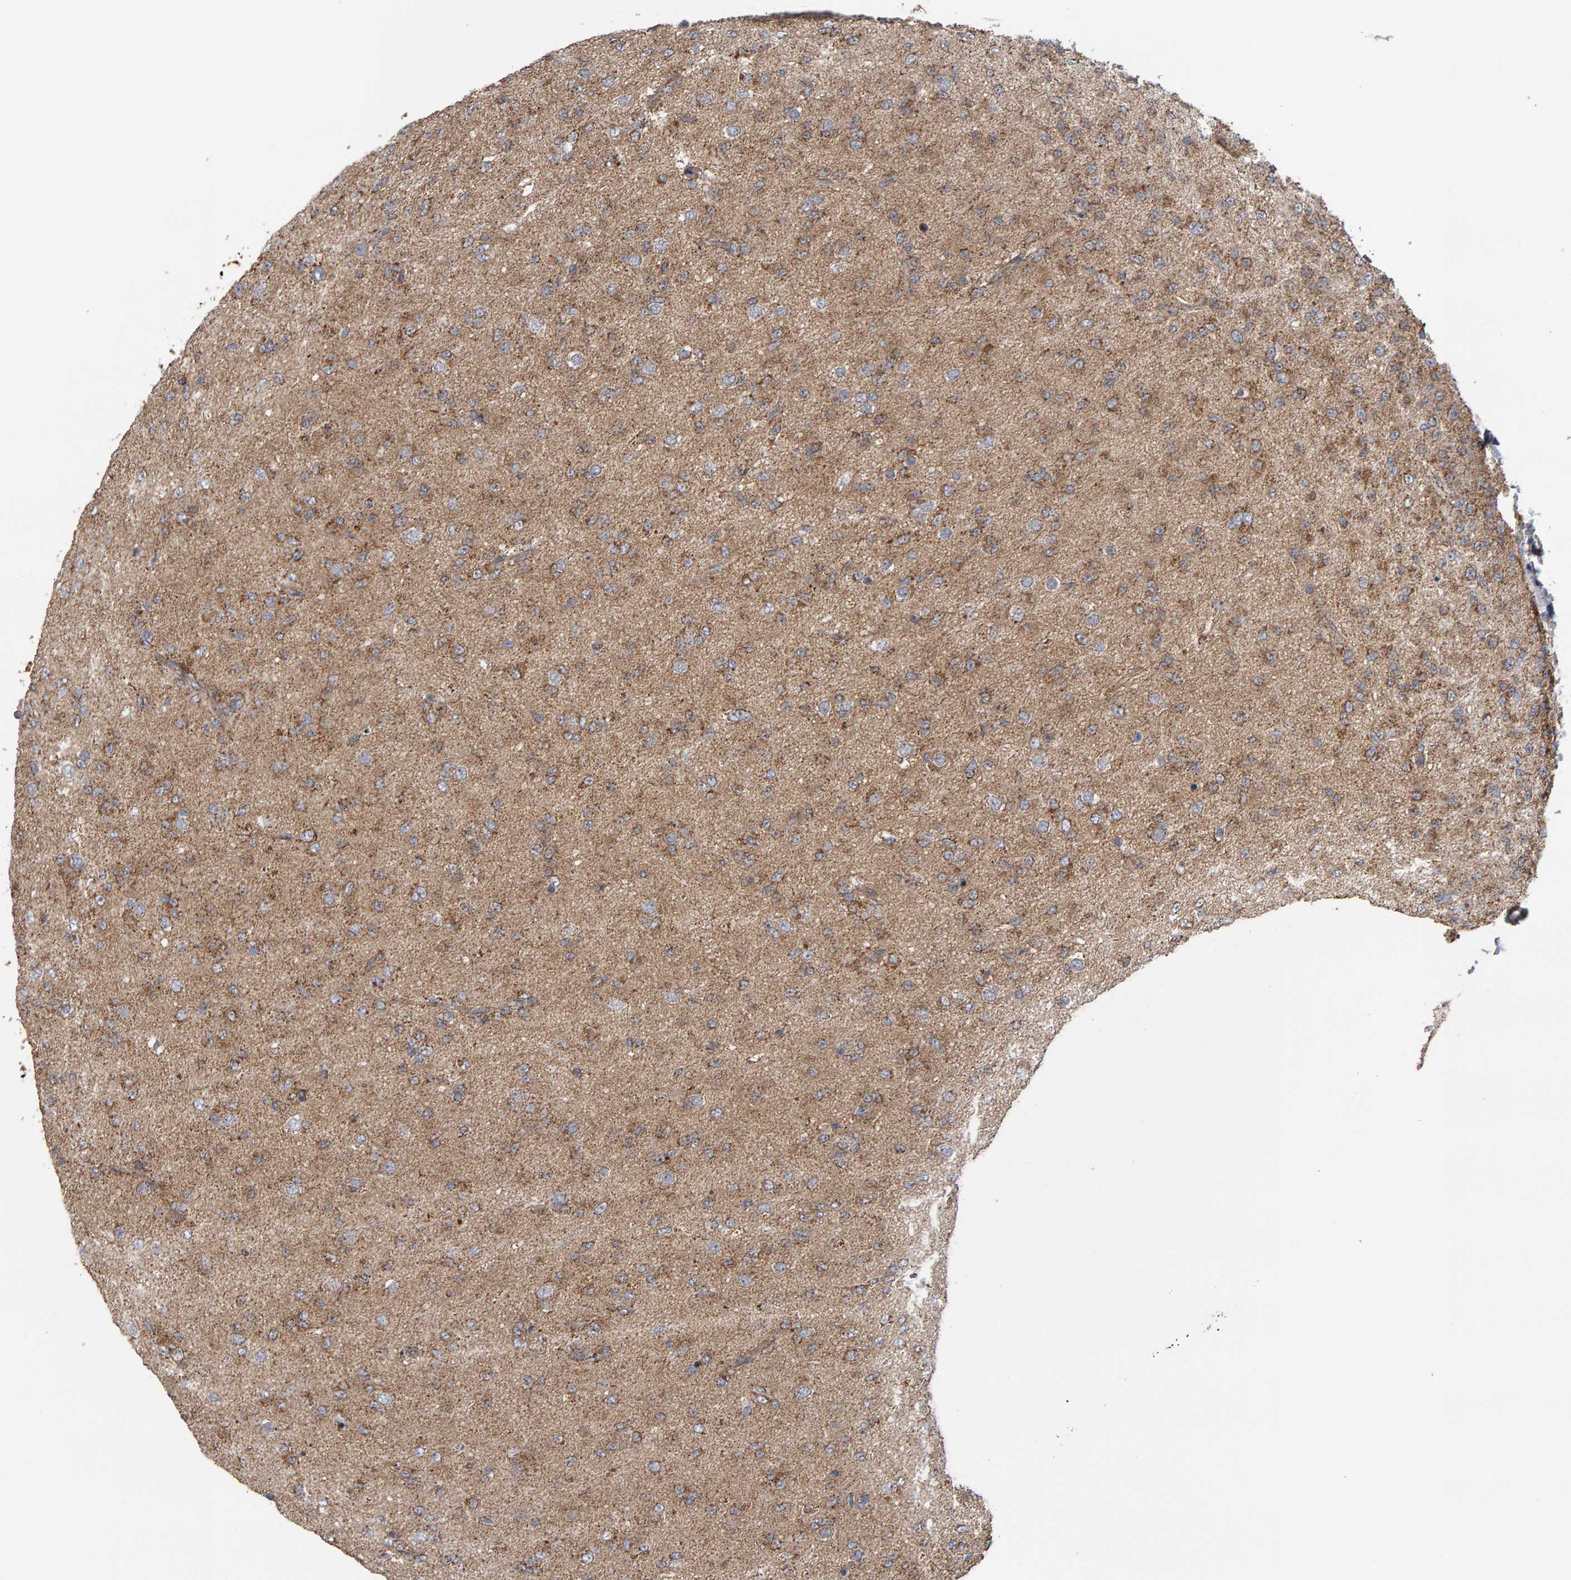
{"staining": {"intensity": "weak", "quantity": ">75%", "location": "cytoplasmic/membranous"}, "tissue": "glioma", "cell_type": "Tumor cells", "image_type": "cancer", "snomed": [{"axis": "morphology", "description": "Glioma, malignant, Low grade"}, {"axis": "topography", "description": "Brain"}], "caption": "Immunohistochemistry (DAB) staining of human glioma demonstrates weak cytoplasmic/membranous protein expression in about >75% of tumor cells.", "gene": "TOM1L1", "patient": {"sex": "male", "age": 65}}